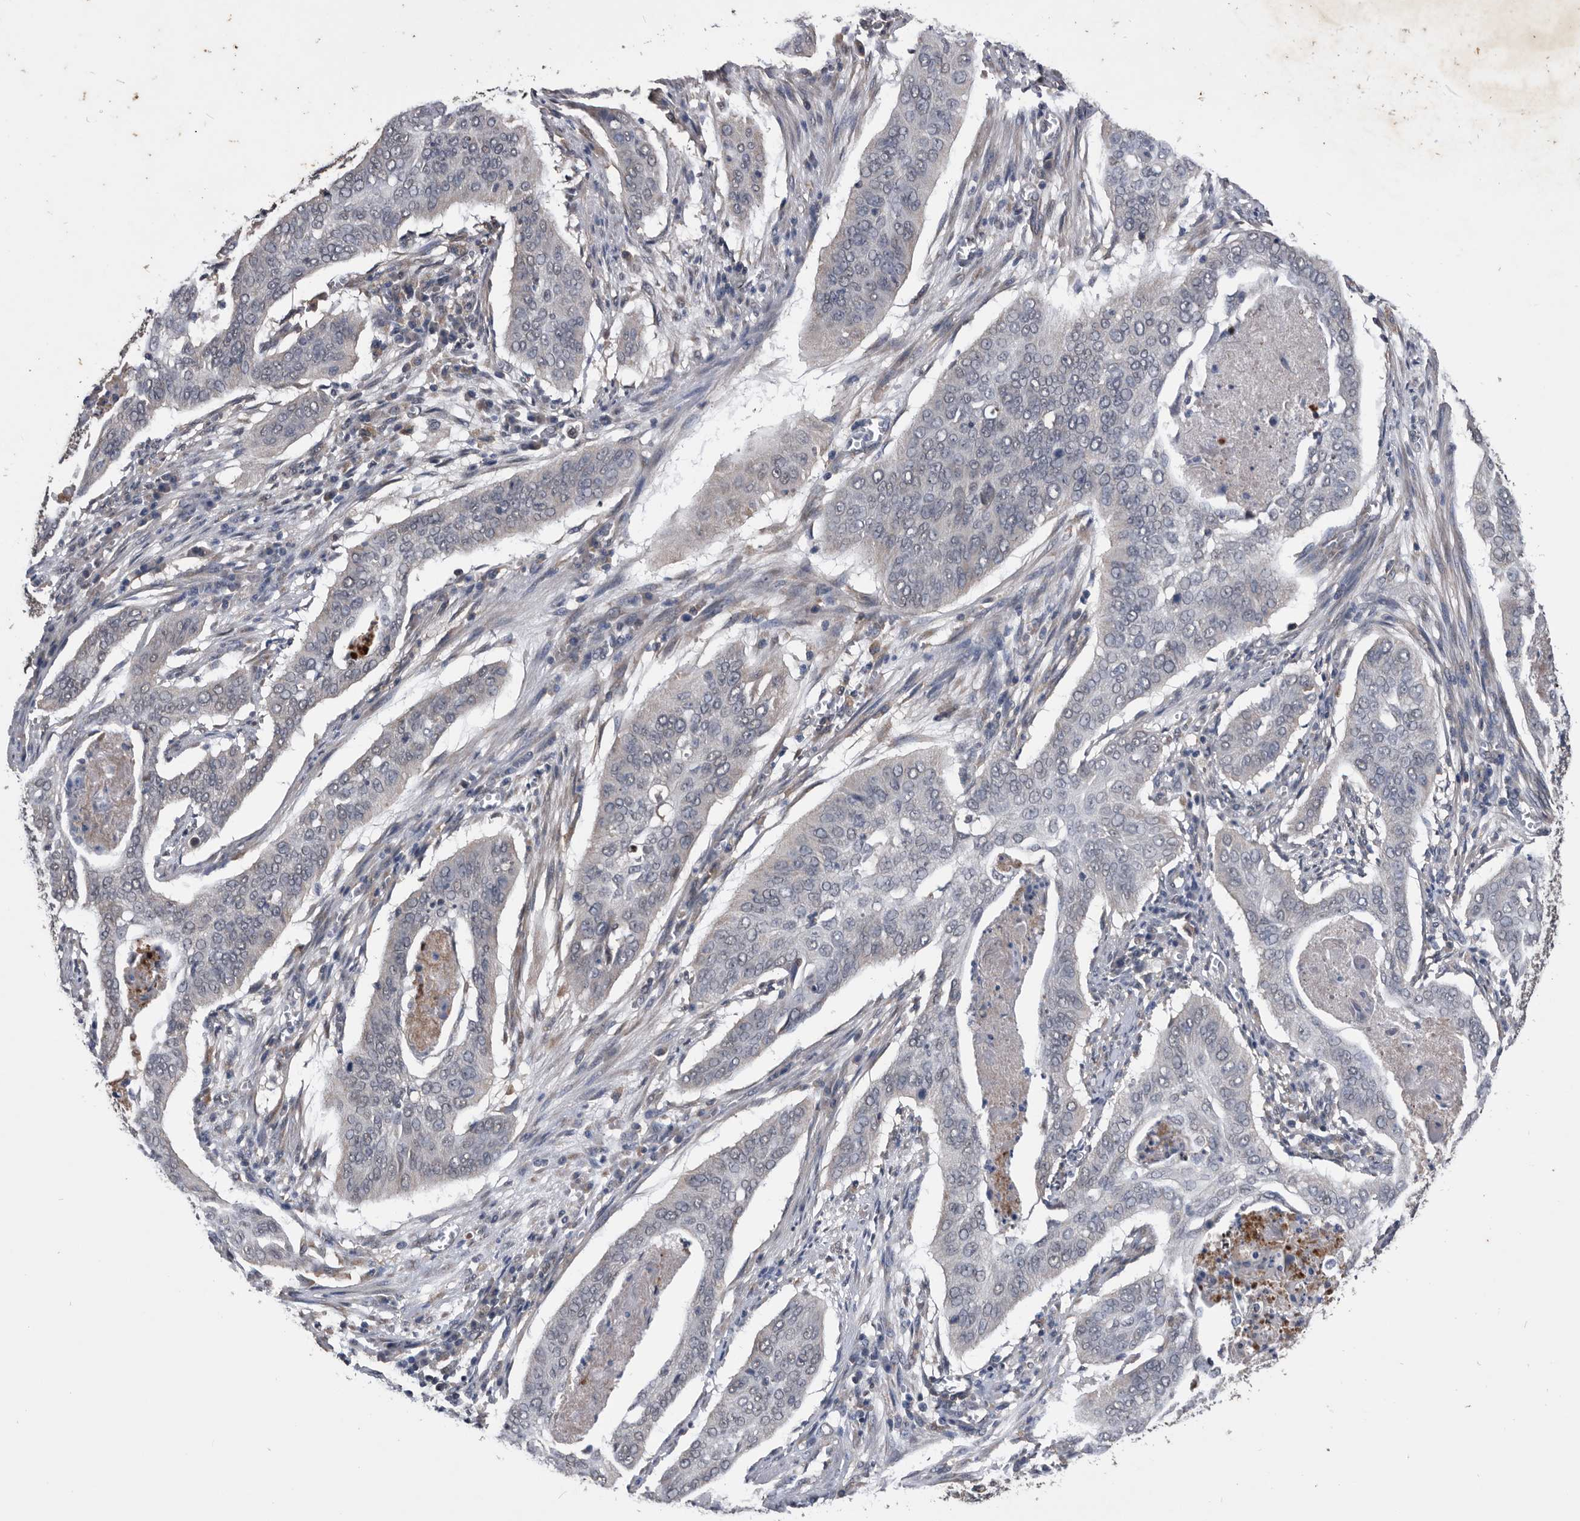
{"staining": {"intensity": "negative", "quantity": "none", "location": "none"}, "tissue": "cervical cancer", "cell_type": "Tumor cells", "image_type": "cancer", "snomed": [{"axis": "morphology", "description": "Squamous cell carcinoma, NOS"}, {"axis": "topography", "description": "Cervix"}], "caption": "Immunohistochemistry (IHC) micrograph of human cervical cancer (squamous cell carcinoma) stained for a protein (brown), which demonstrates no positivity in tumor cells.", "gene": "NRBP1", "patient": {"sex": "female", "age": 39}}